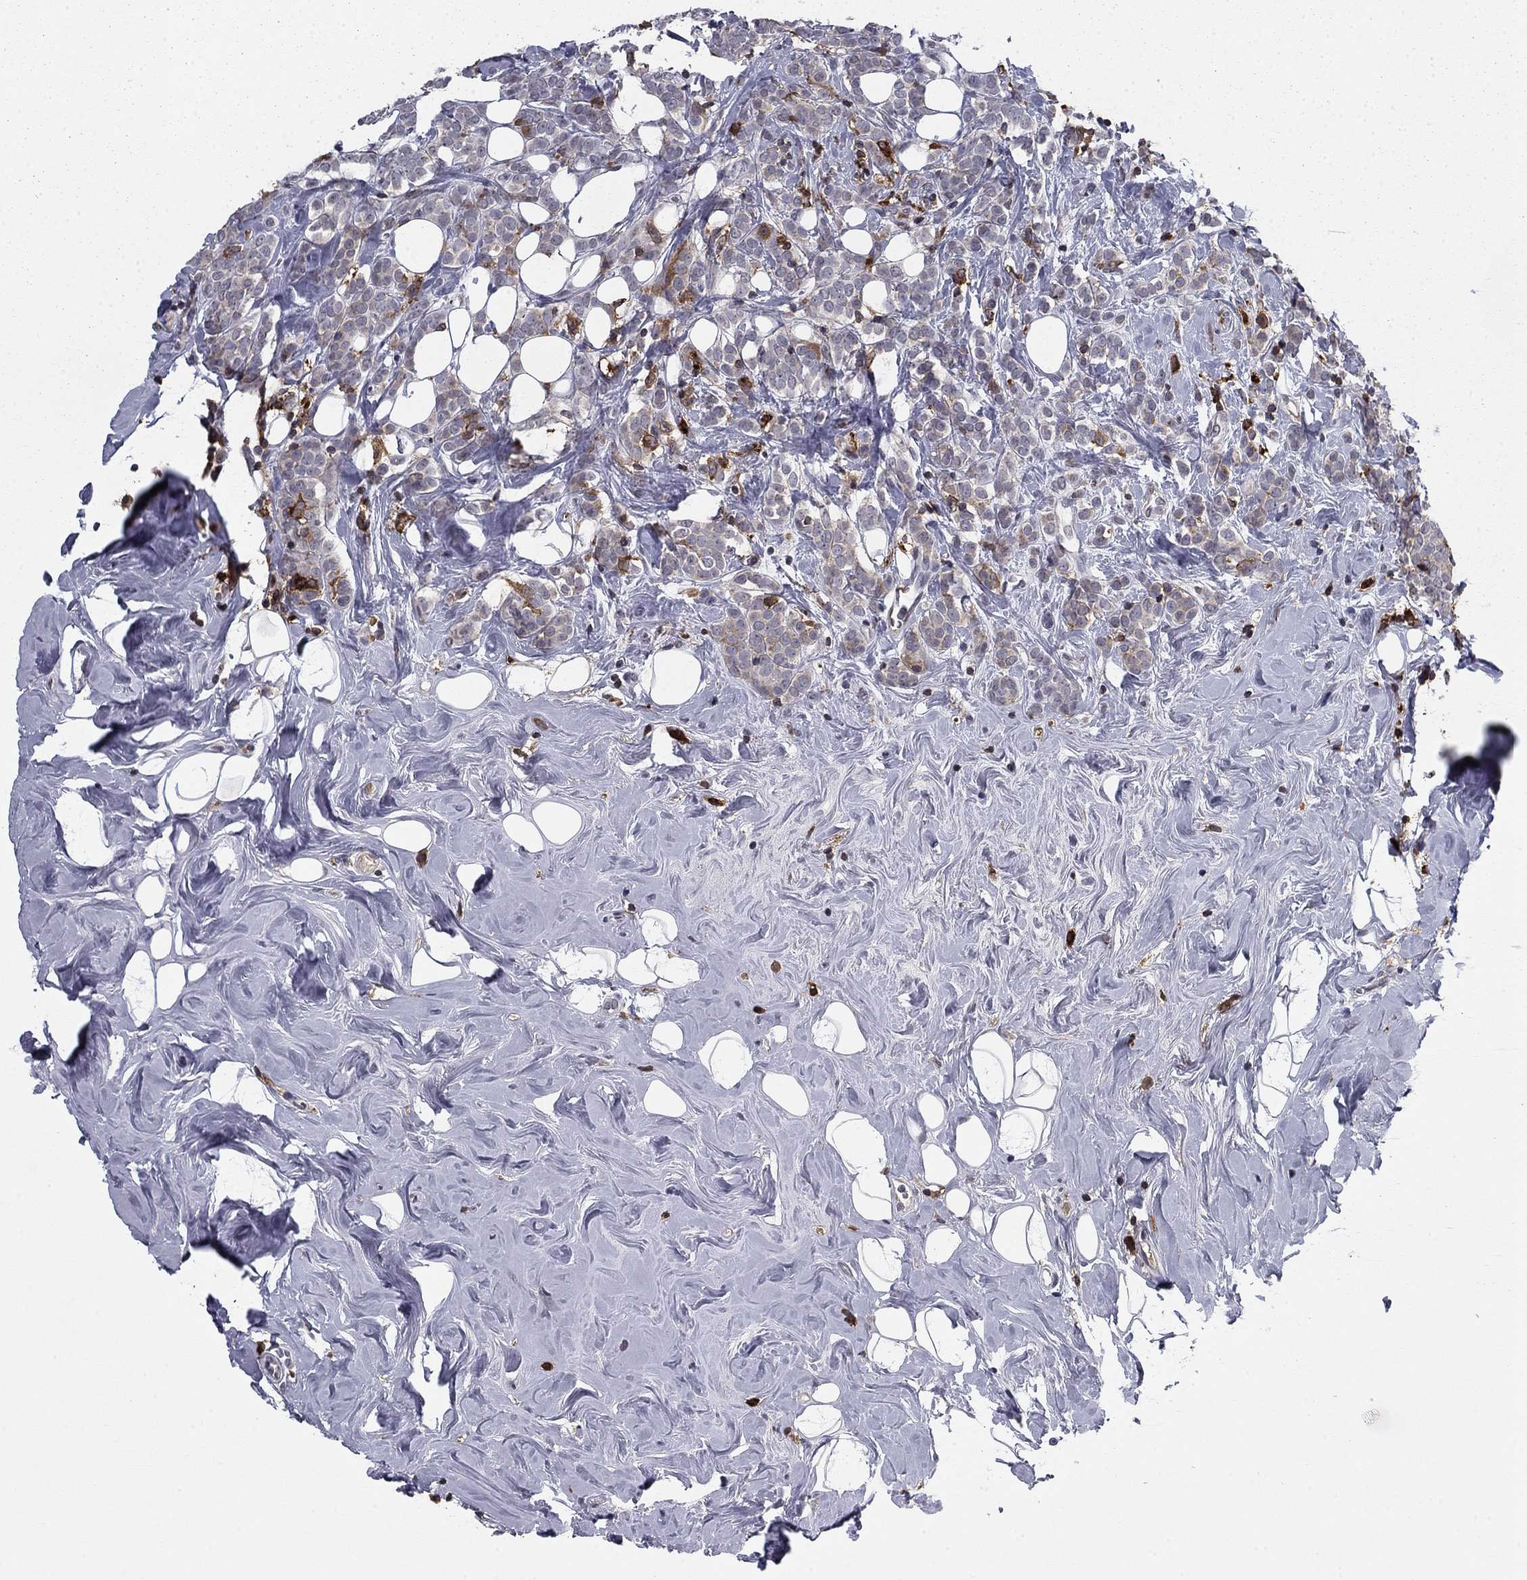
{"staining": {"intensity": "negative", "quantity": "none", "location": "none"}, "tissue": "breast cancer", "cell_type": "Tumor cells", "image_type": "cancer", "snomed": [{"axis": "morphology", "description": "Lobular carcinoma"}, {"axis": "topography", "description": "Breast"}], "caption": "IHC of breast cancer (lobular carcinoma) reveals no expression in tumor cells.", "gene": "PLCB2", "patient": {"sex": "female", "age": 49}}